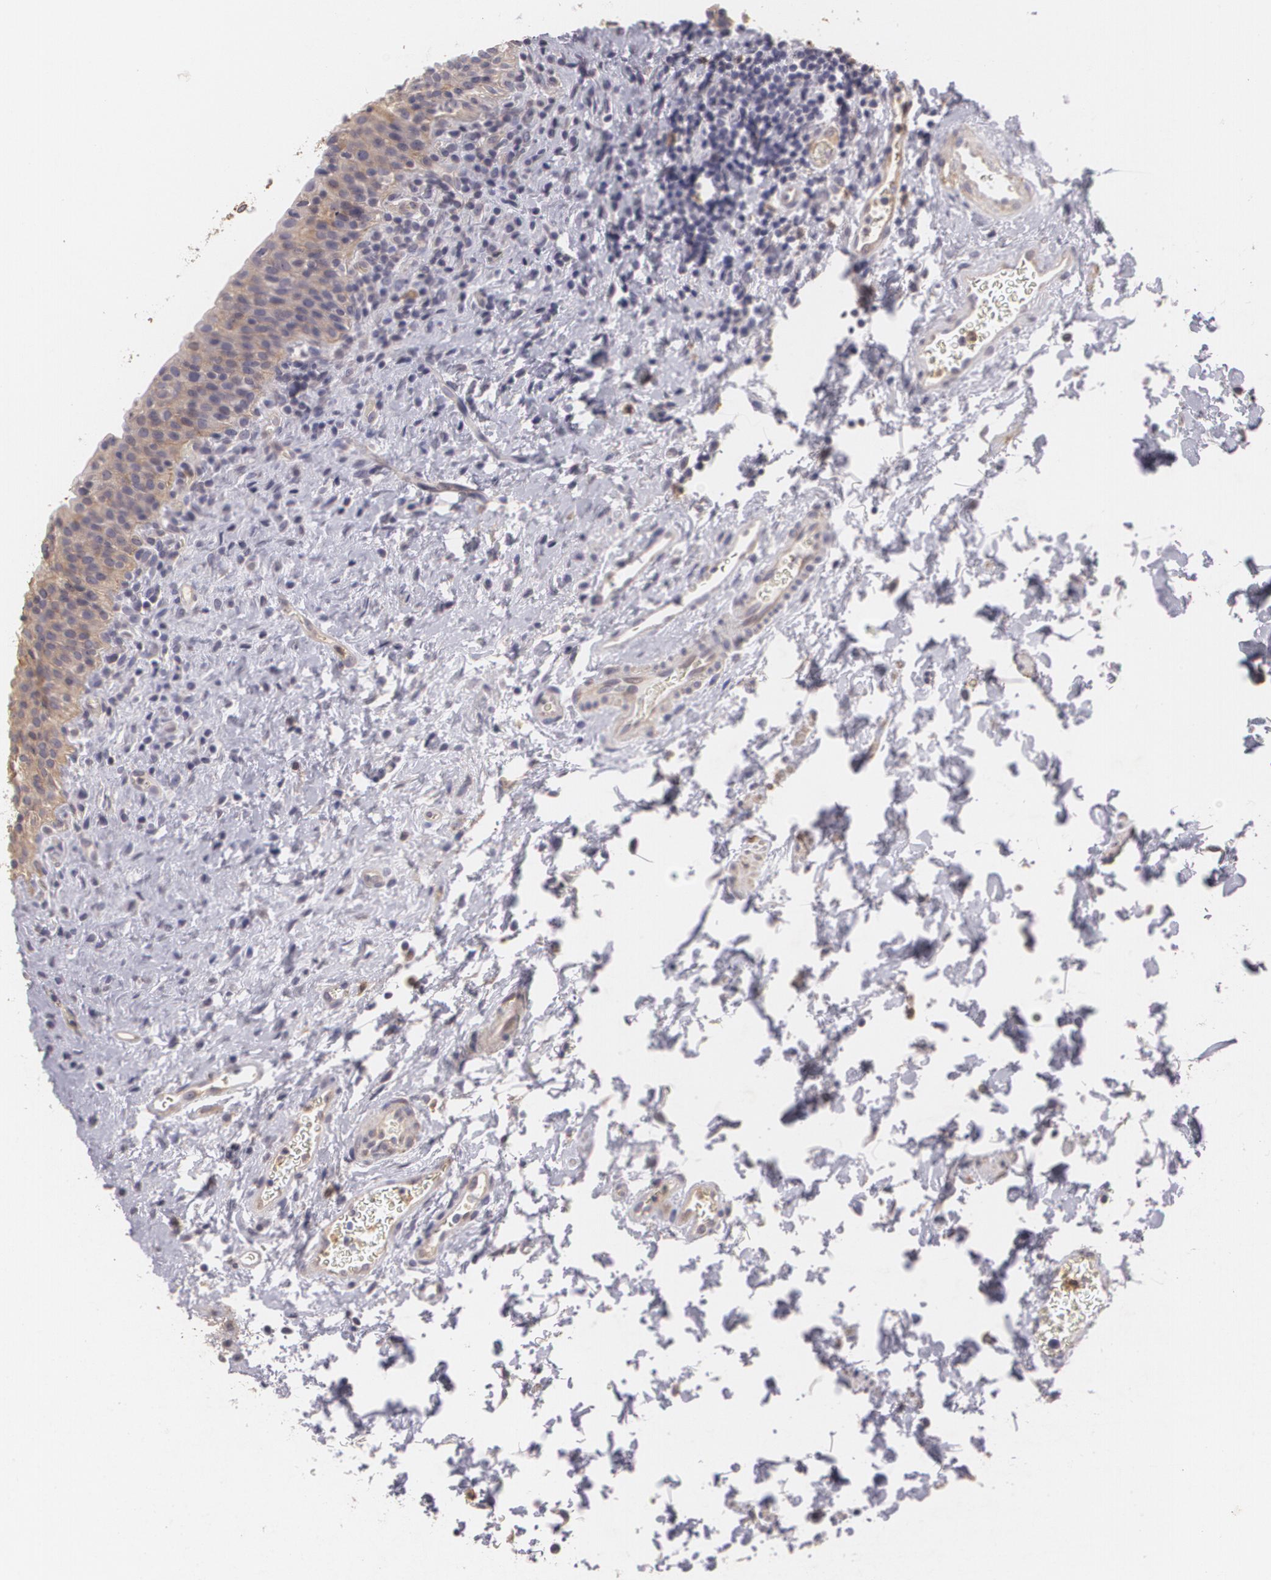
{"staining": {"intensity": "moderate", "quantity": ">75%", "location": "cytoplasmic/membranous"}, "tissue": "urinary bladder", "cell_type": "Urothelial cells", "image_type": "normal", "snomed": [{"axis": "morphology", "description": "Normal tissue, NOS"}, {"axis": "topography", "description": "Urinary bladder"}], "caption": "DAB (3,3'-diaminobenzidine) immunohistochemical staining of normal urinary bladder exhibits moderate cytoplasmic/membranous protein staining in about >75% of urothelial cells.", "gene": "KCNA4", "patient": {"sex": "male", "age": 51}}